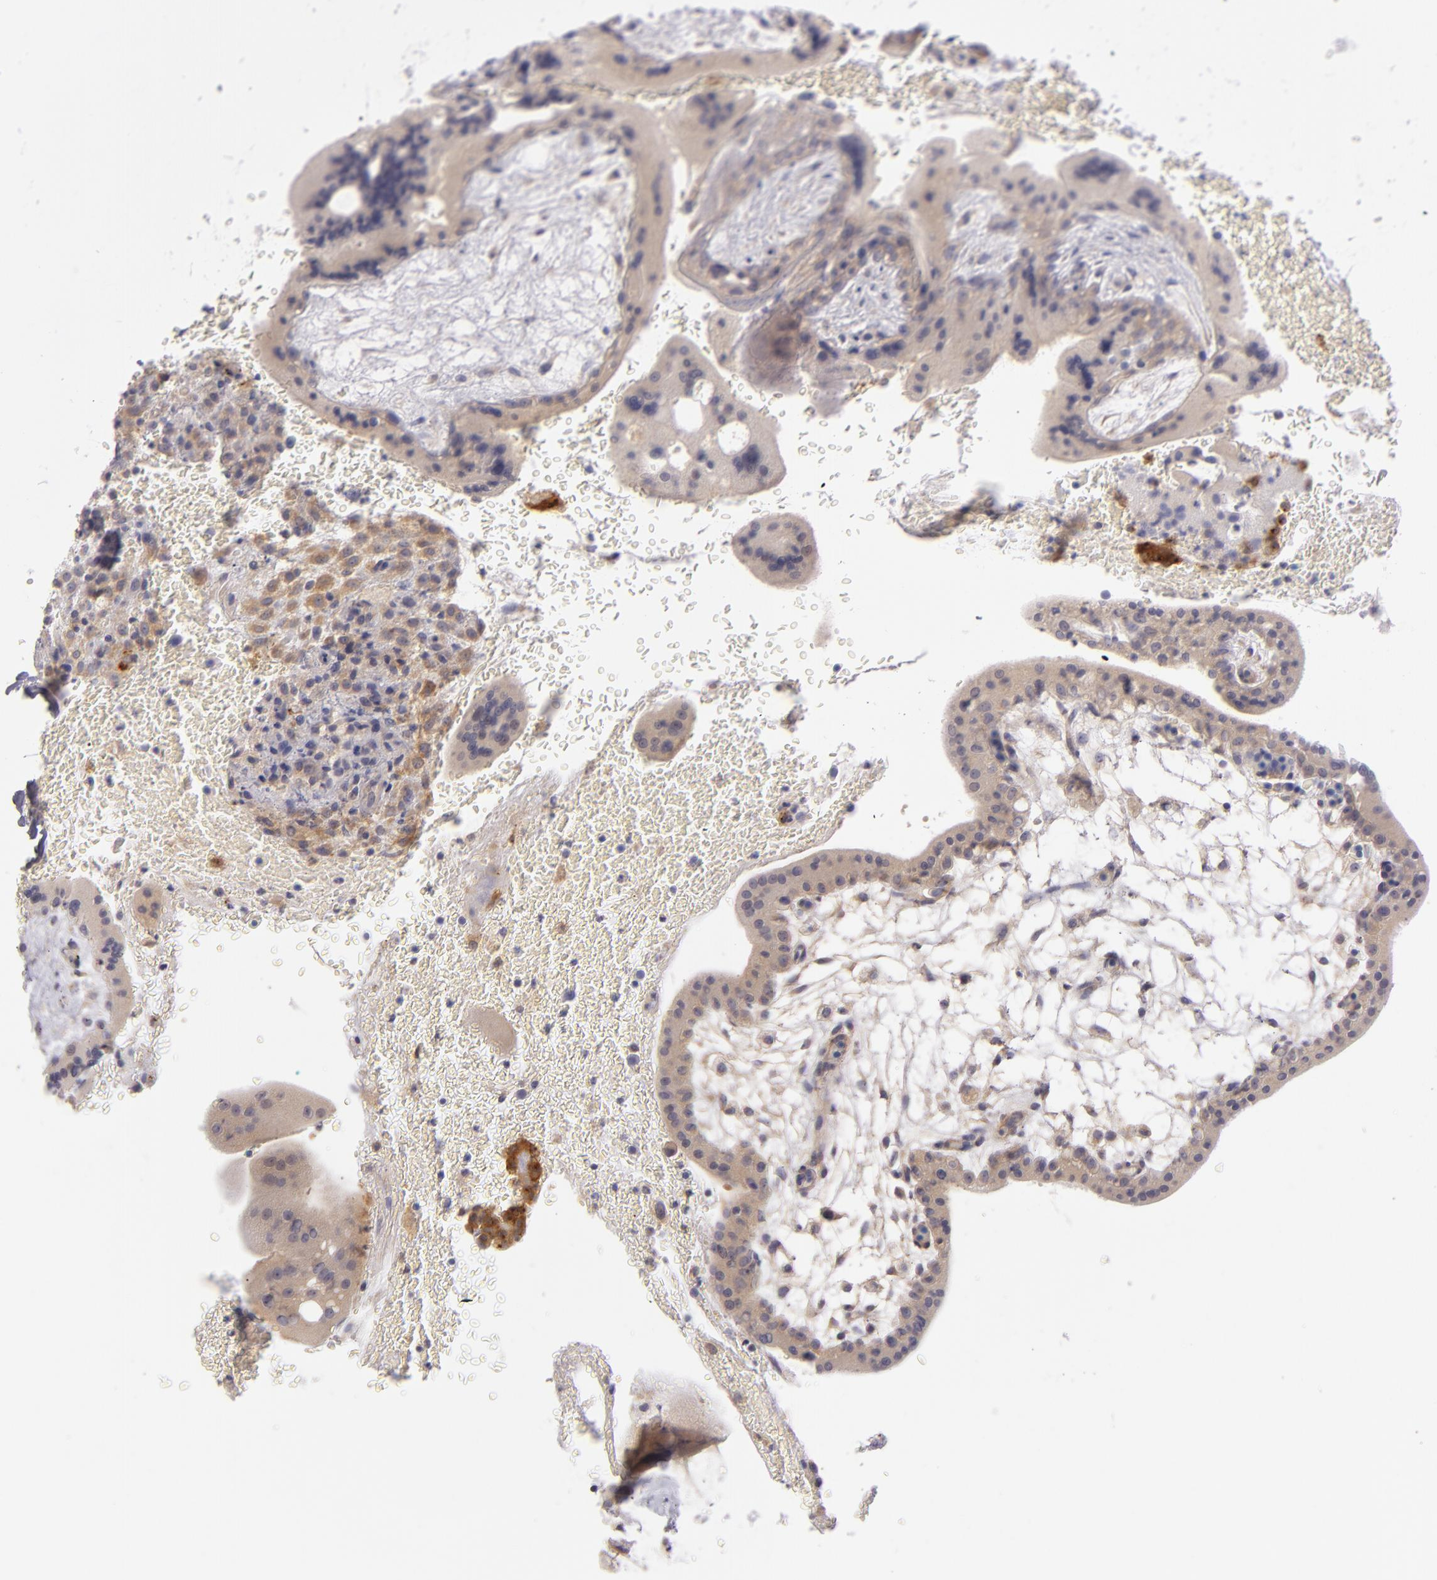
{"staining": {"intensity": "weak", "quantity": ">75%", "location": "cytoplasmic/membranous"}, "tissue": "placenta", "cell_type": "Decidual cells", "image_type": "normal", "snomed": [{"axis": "morphology", "description": "Normal tissue, NOS"}, {"axis": "topography", "description": "Placenta"}], "caption": "The photomicrograph displays staining of normal placenta, revealing weak cytoplasmic/membranous protein expression (brown color) within decidual cells. The protein is shown in brown color, while the nuclei are stained blue.", "gene": "CD83", "patient": {"sex": "female", "age": 35}}